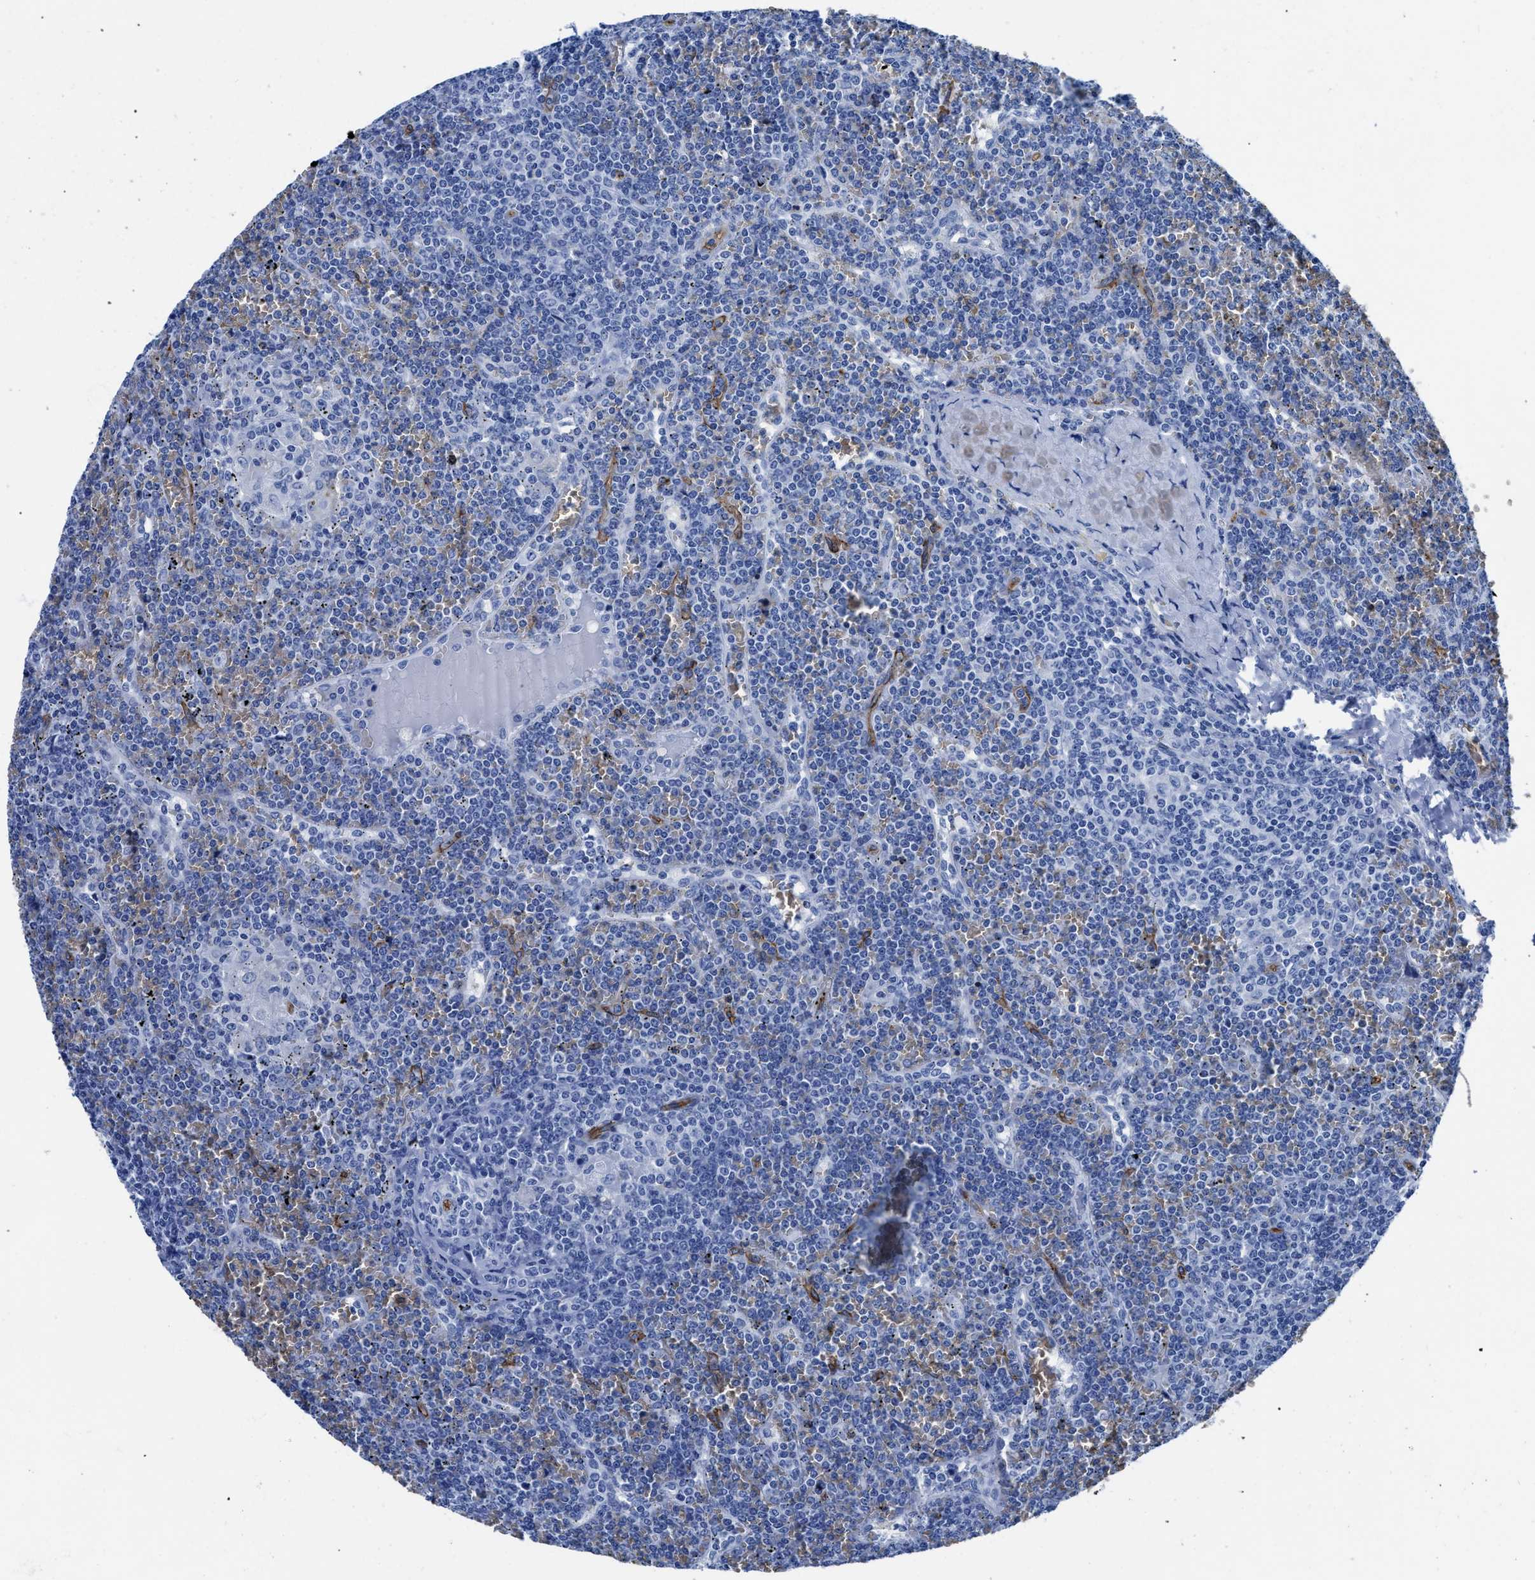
{"staining": {"intensity": "negative", "quantity": "none", "location": "none"}, "tissue": "lymphoma", "cell_type": "Tumor cells", "image_type": "cancer", "snomed": [{"axis": "morphology", "description": "Malignant lymphoma, non-Hodgkin's type, Low grade"}, {"axis": "topography", "description": "Spleen"}], "caption": "Immunohistochemistry (IHC) micrograph of neoplastic tissue: lymphoma stained with DAB reveals no significant protein positivity in tumor cells. Brightfield microscopy of immunohistochemistry (IHC) stained with DAB (3,3'-diaminobenzidine) (brown) and hematoxylin (blue), captured at high magnification.", "gene": "AQP1", "patient": {"sex": "female", "age": 19}}